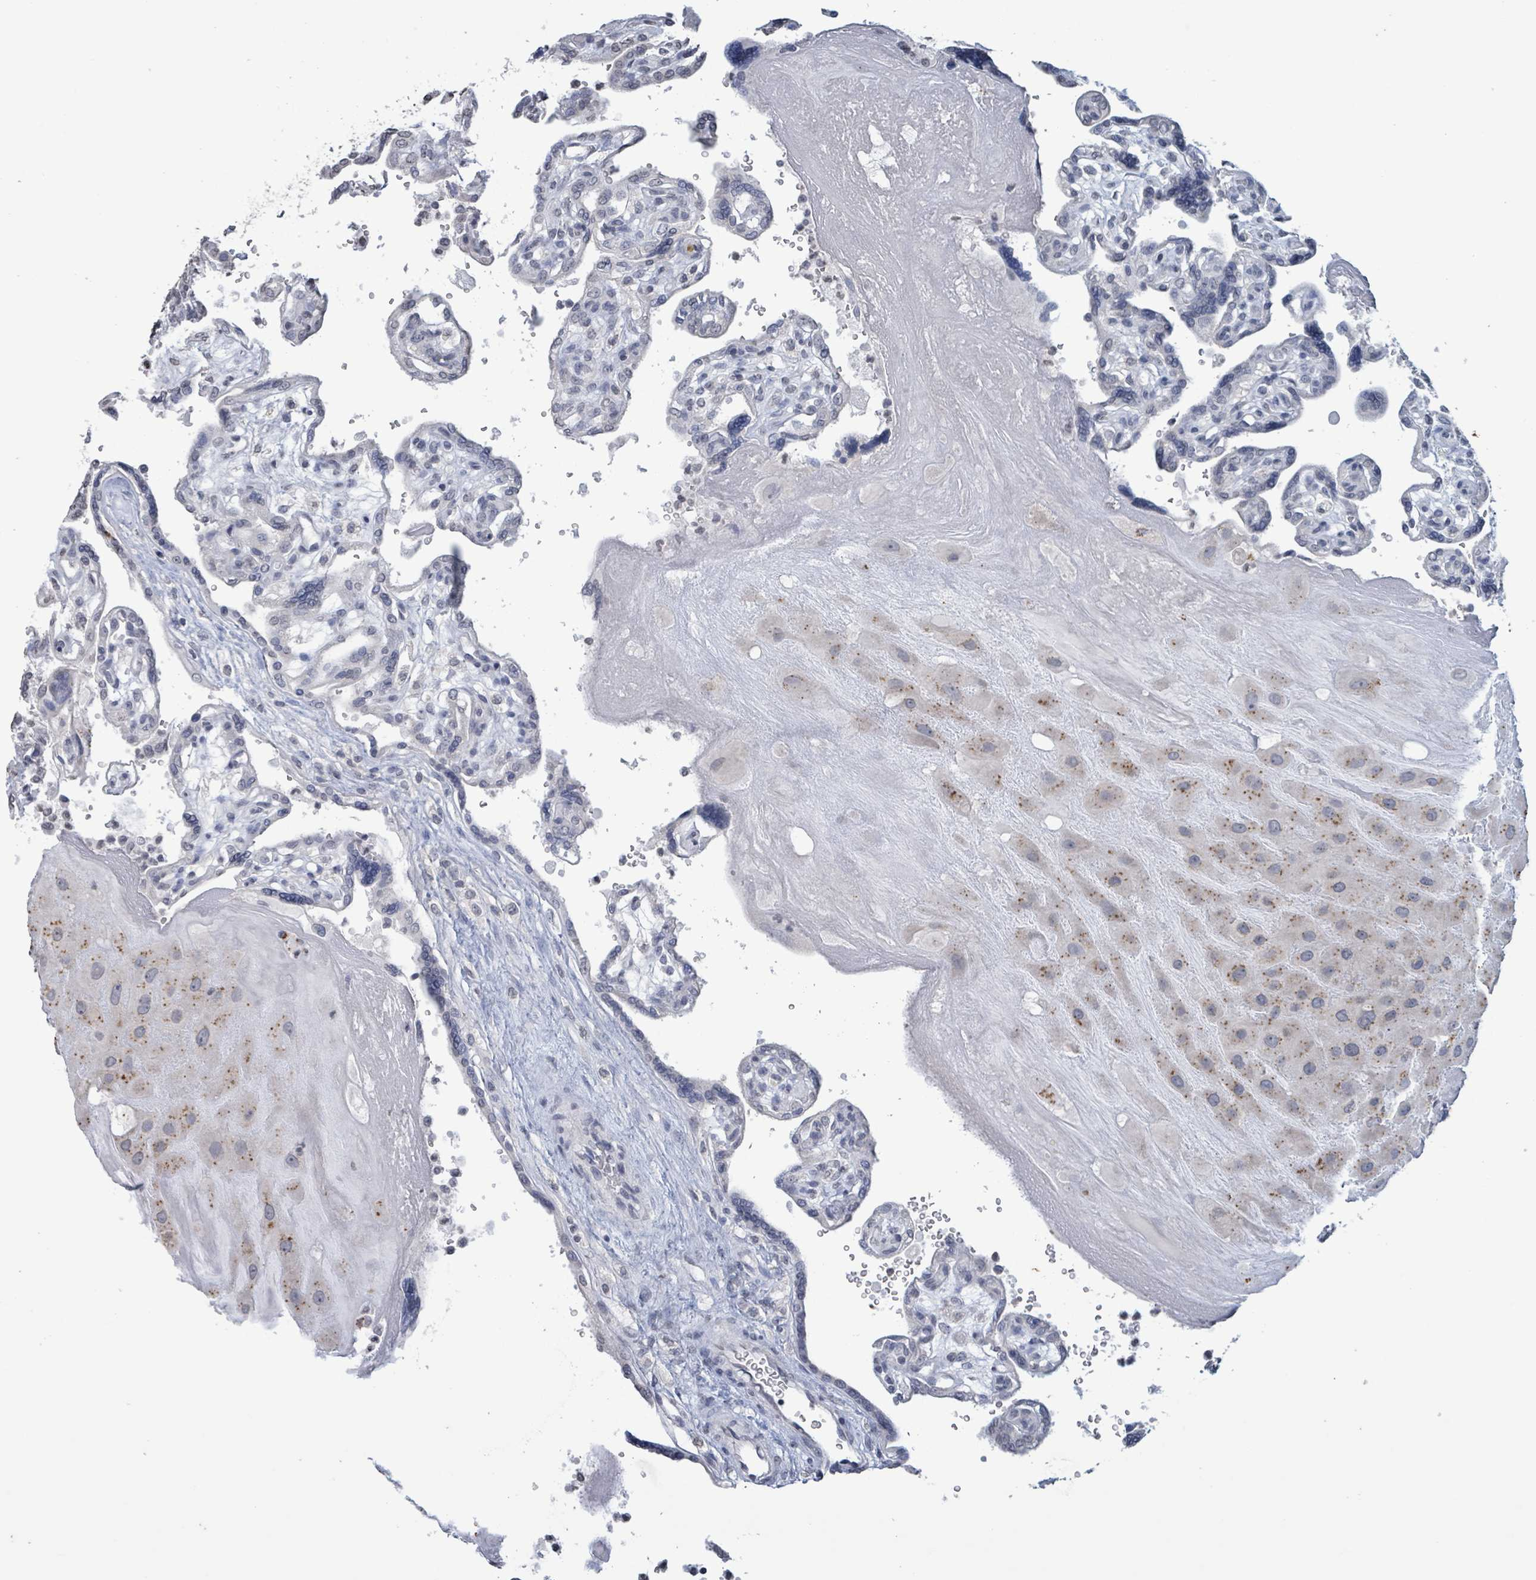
{"staining": {"intensity": "moderate", "quantity": ">75%", "location": "cytoplasmic/membranous"}, "tissue": "placenta", "cell_type": "Decidual cells", "image_type": "normal", "snomed": [{"axis": "morphology", "description": "Normal tissue, NOS"}, {"axis": "topography", "description": "Placenta"}], "caption": "Protein expression analysis of benign human placenta reveals moderate cytoplasmic/membranous positivity in approximately >75% of decidual cells.", "gene": "CA9", "patient": {"sex": "female", "age": 39}}